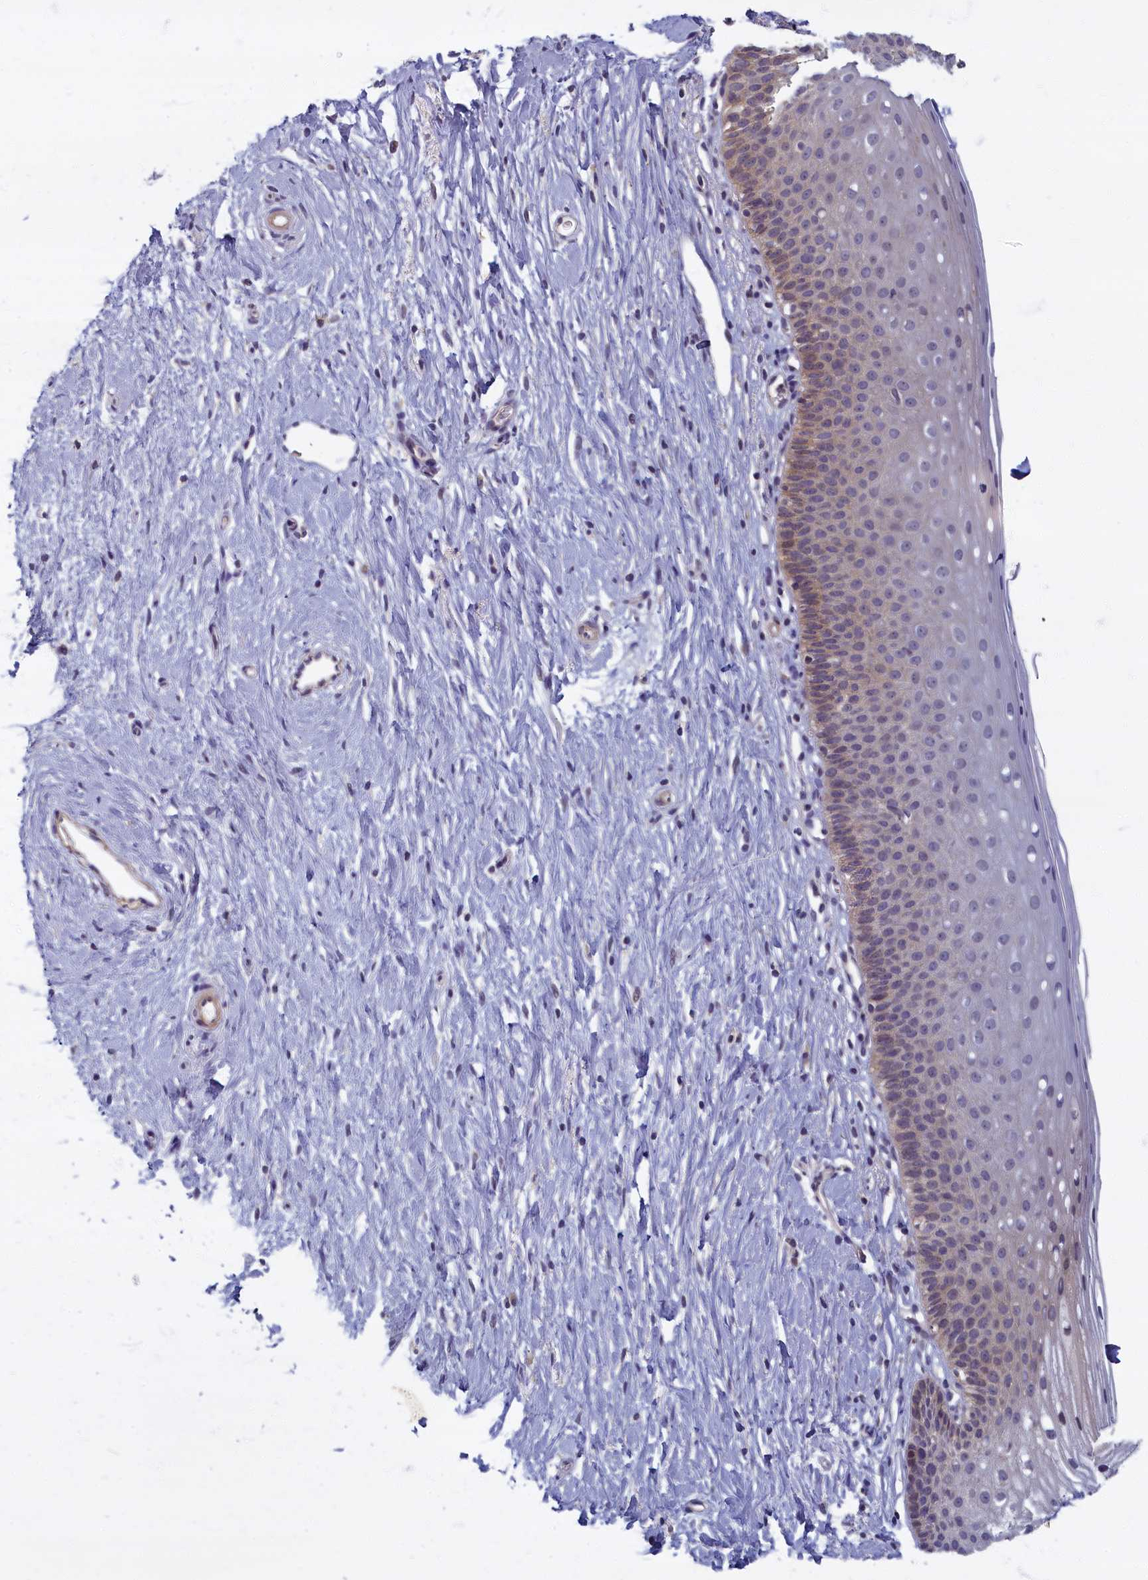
{"staining": {"intensity": "moderate", "quantity": ">75%", "location": "cytoplasmic/membranous"}, "tissue": "cervix", "cell_type": "Glandular cells", "image_type": "normal", "snomed": [{"axis": "morphology", "description": "Normal tissue, NOS"}, {"axis": "topography", "description": "Cervix"}], "caption": "Cervix stained with a protein marker shows moderate staining in glandular cells.", "gene": "TRPM4", "patient": {"sex": "female", "age": 36}}